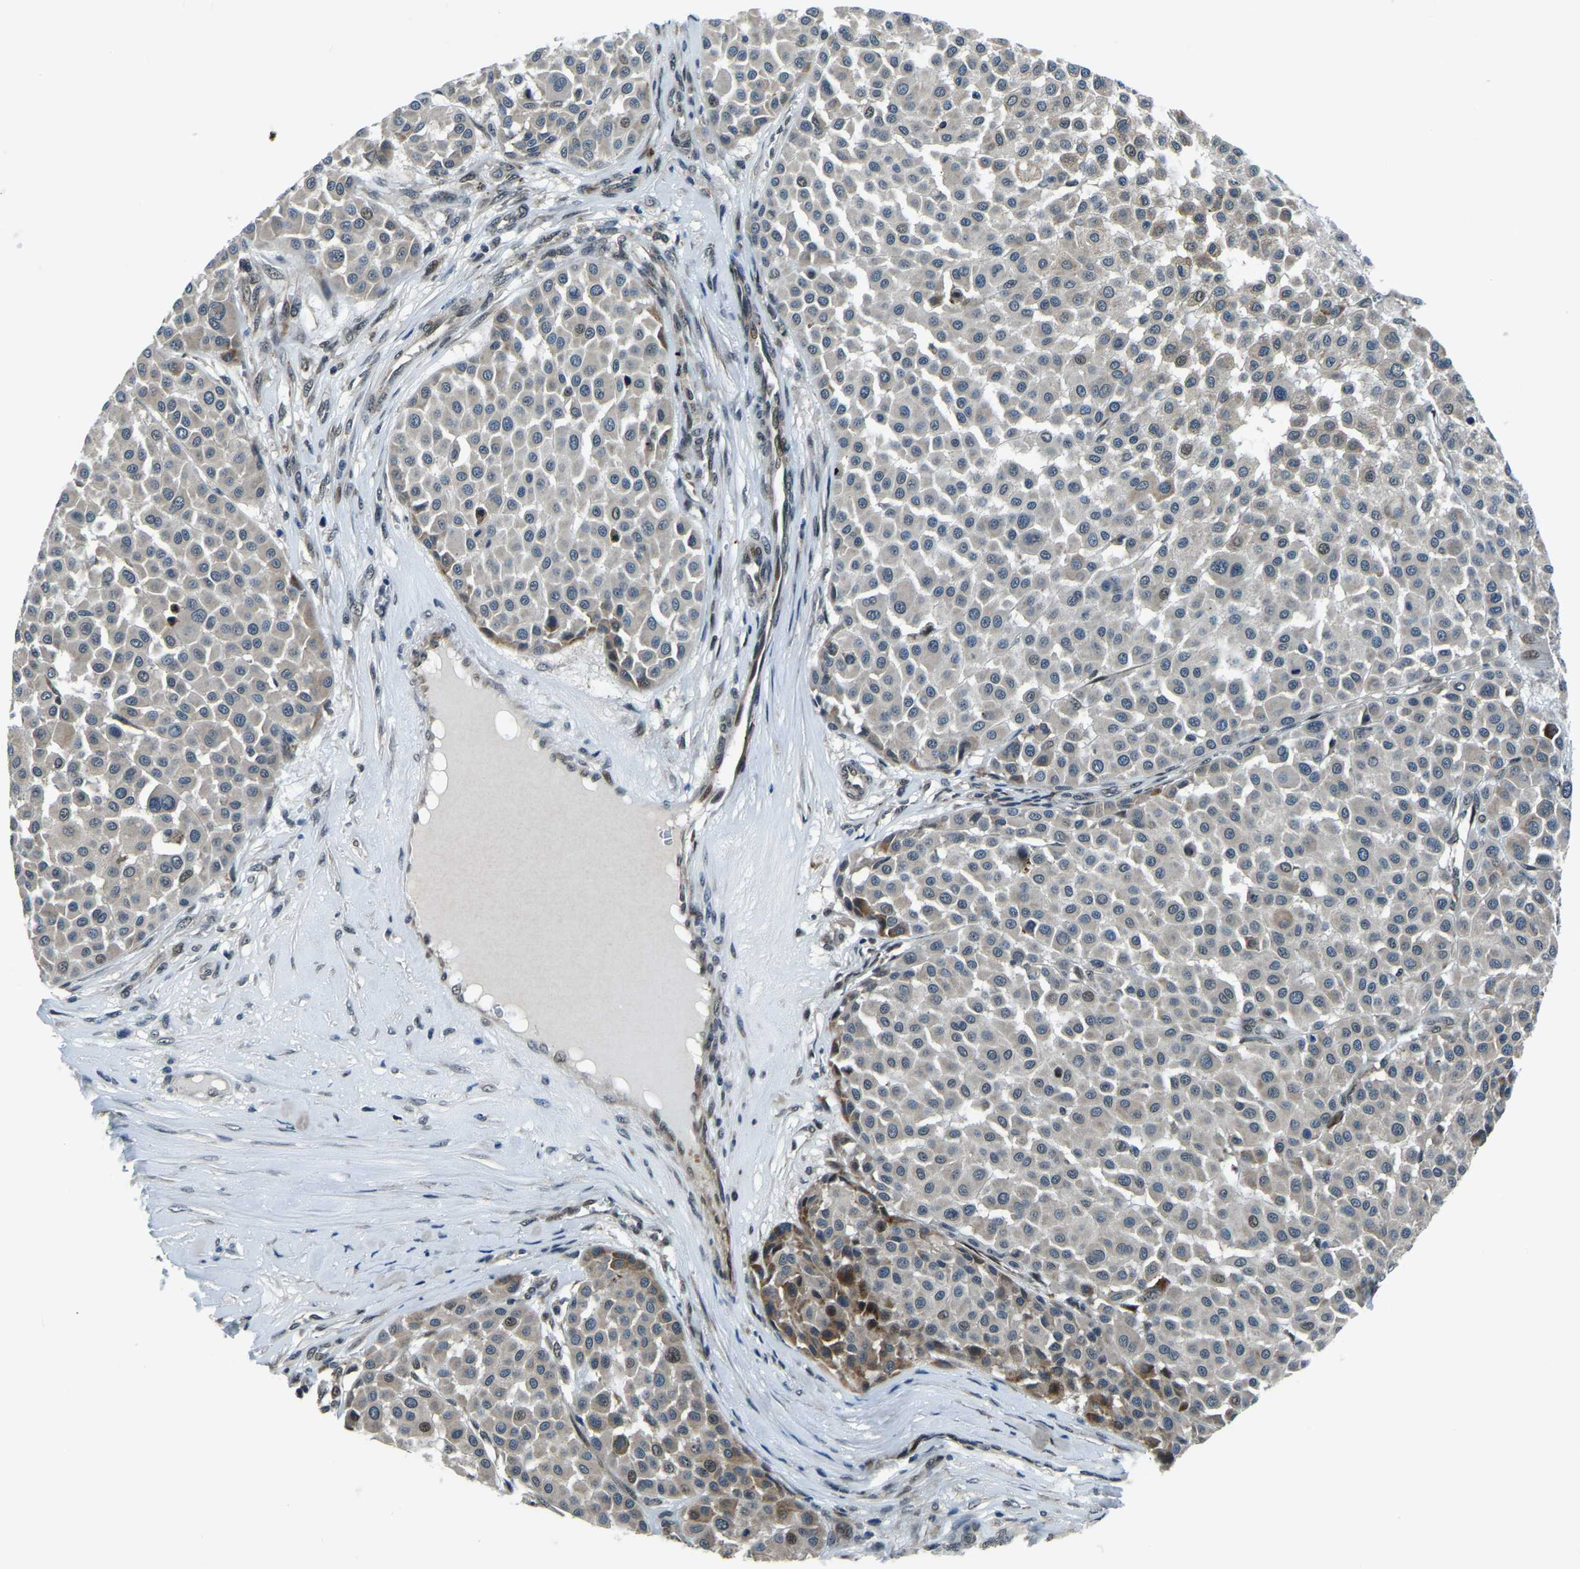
{"staining": {"intensity": "moderate", "quantity": "<25%", "location": "cytoplasmic/membranous"}, "tissue": "melanoma", "cell_type": "Tumor cells", "image_type": "cancer", "snomed": [{"axis": "morphology", "description": "Malignant melanoma, Metastatic site"}, {"axis": "topography", "description": "Soft tissue"}], "caption": "Immunohistochemistry (IHC) image of neoplastic tissue: human malignant melanoma (metastatic site) stained using immunohistochemistry (IHC) displays low levels of moderate protein expression localized specifically in the cytoplasmic/membranous of tumor cells, appearing as a cytoplasmic/membranous brown color.", "gene": "ING2", "patient": {"sex": "male", "age": 41}}